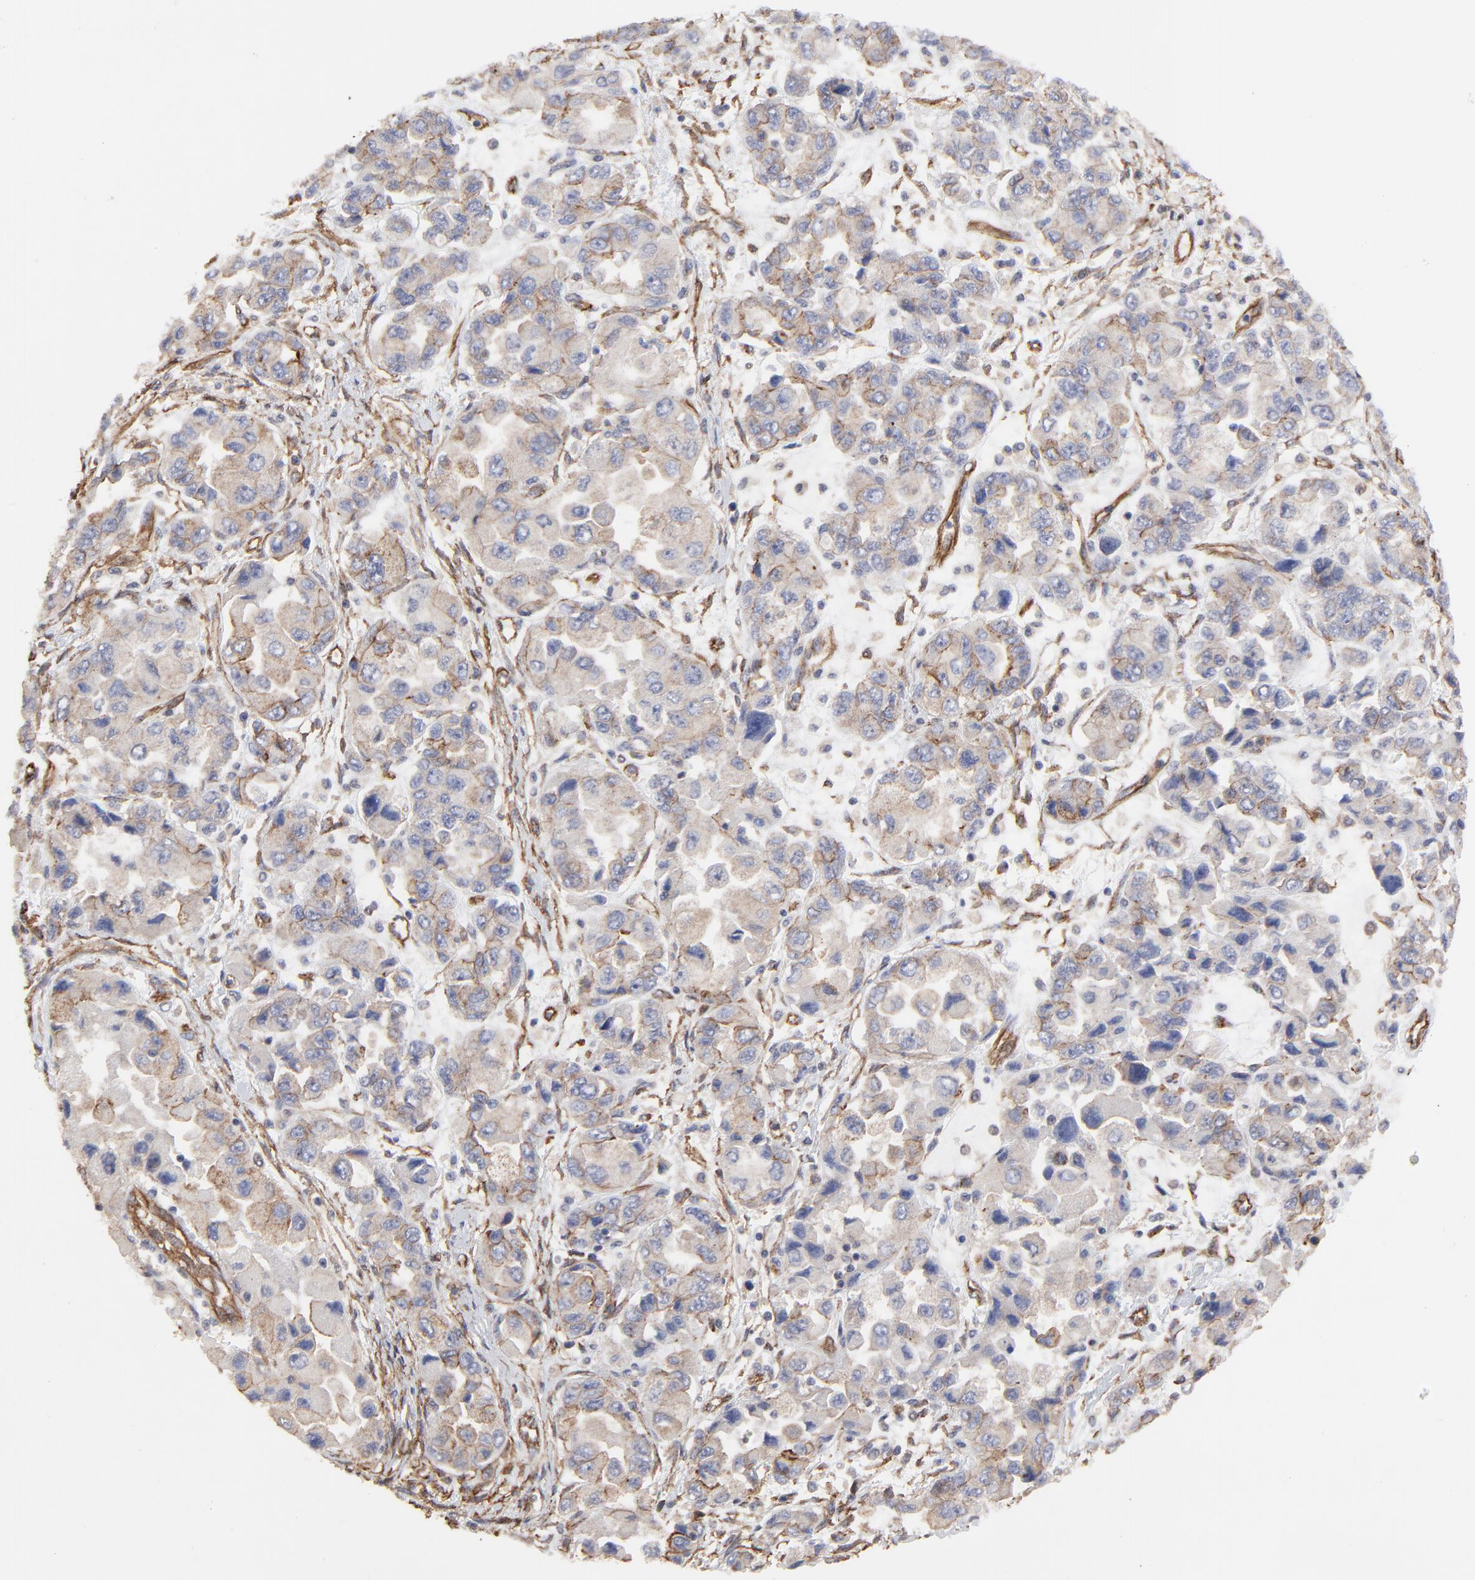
{"staining": {"intensity": "moderate", "quantity": "25%-75%", "location": "cytoplasmic/membranous"}, "tissue": "ovarian cancer", "cell_type": "Tumor cells", "image_type": "cancer", "snomed": [{"axis": "morphology", "description": "Cystadenocarcinoma, serous, NOS"}, {"axis": "topography", "description": "Ovary"}], "caption": "This histopathology image displays IHC staining of ovarian serous cystadenocarcinoma, with medium moderate cytoplasmic/membranous positivity in about 25%-75% of tumor cells.", "gene": "ARMT1", "patient": {"sex": "female", "age": 84}}